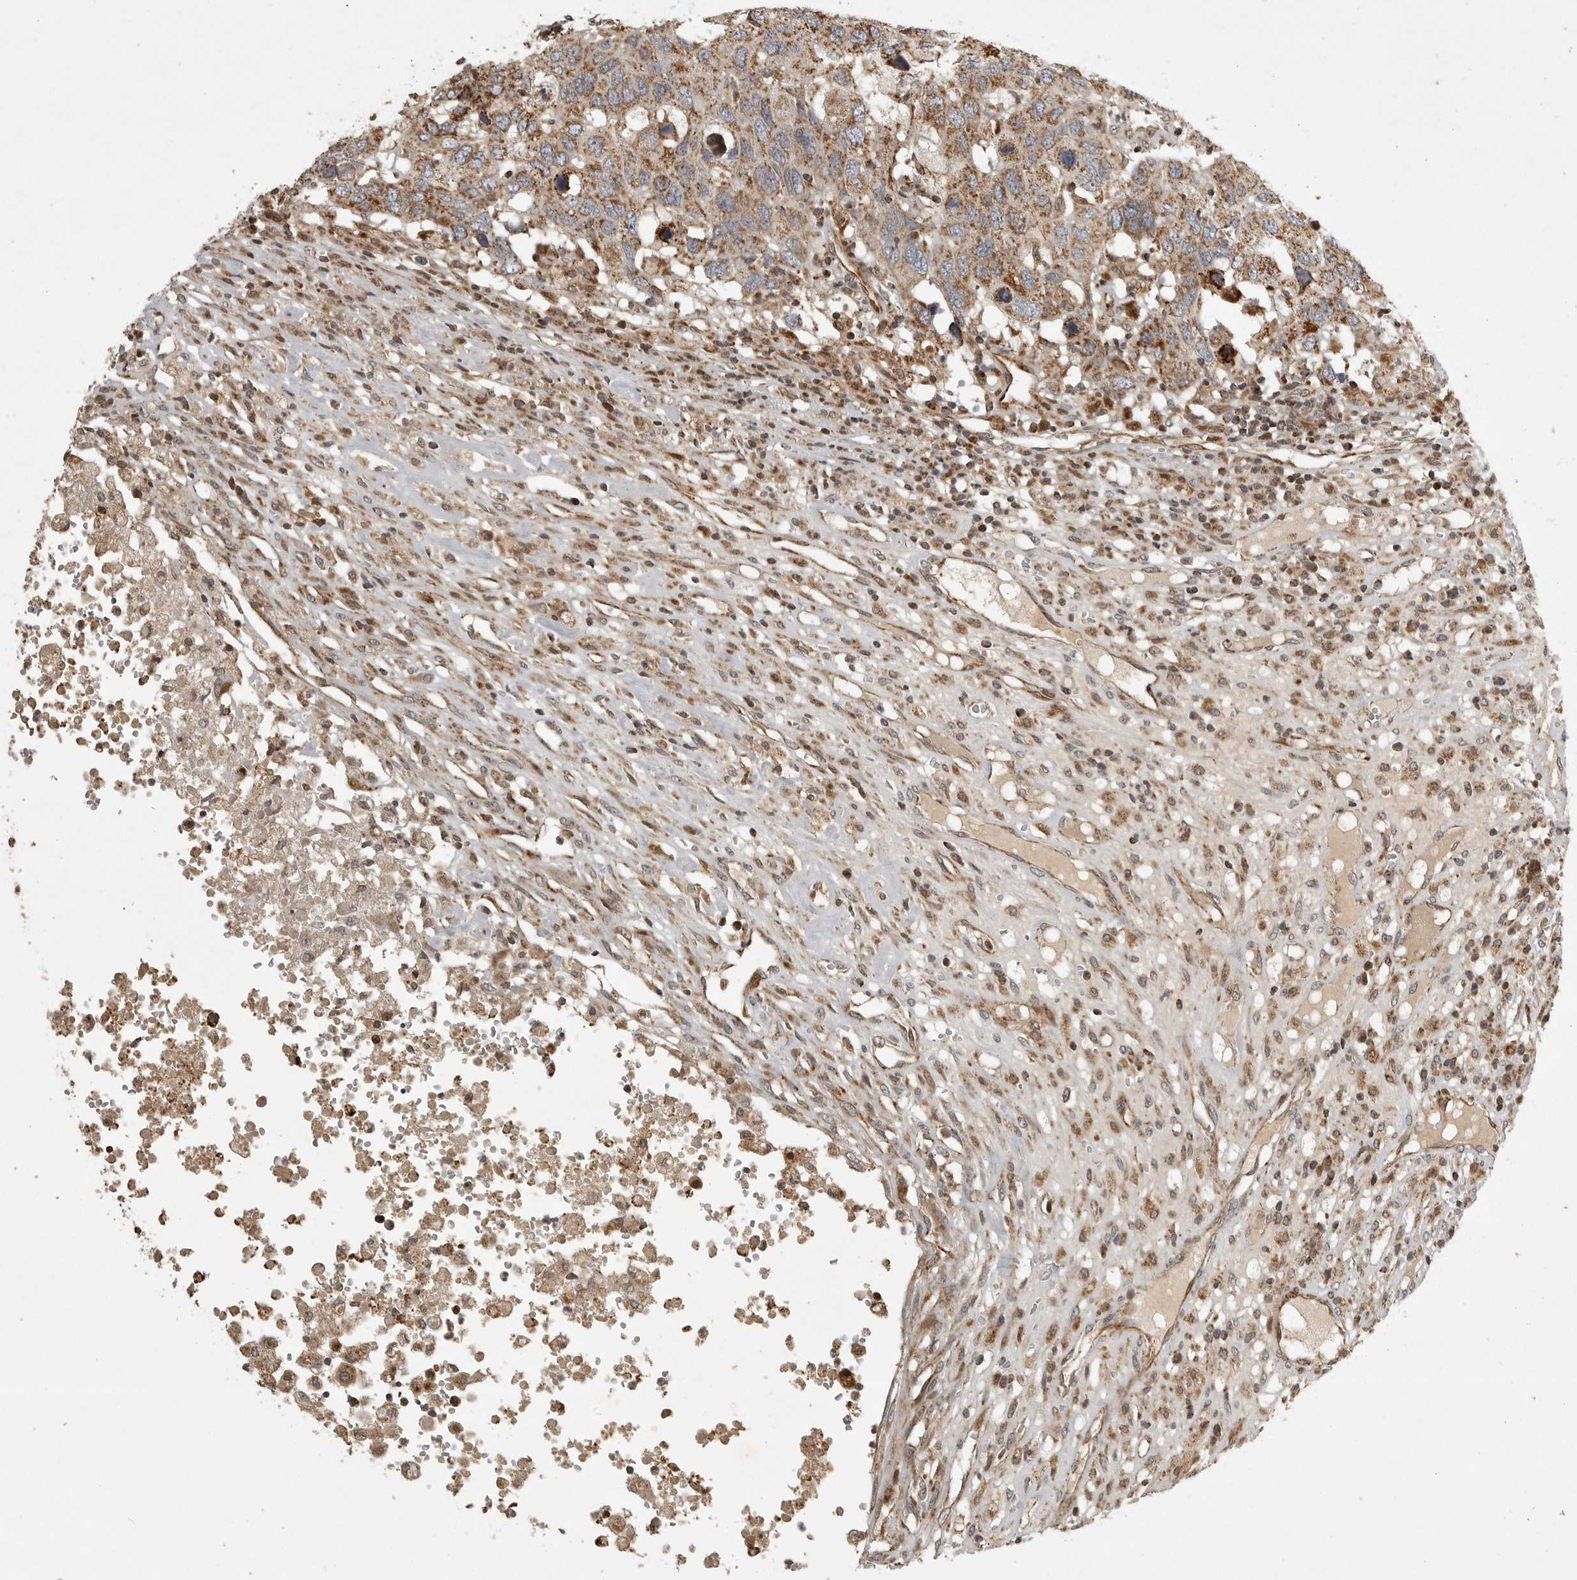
{"staining": {"intensity": "moderate", "quantity": ">75%", "location": "cytoplasmic/membranous"}, "tissue": "head and neck cancer", "cell_type": "Tumor cells", "image_type": "cancer", "snomed": [{"axis": "morphology", "description": "Squamous cell carcinoma, NOS"}, {"axis": "topography", "description": "Head-Neck"}], "caption": "Protein staining shows moderate cytoplasmic/membranous positivity in approximately >75% of tumor cells in head and neck cancer. The staining is performed using DAB brown chromogen to label protein expression. The nuclei are counter-stained blue using hematoxylin.", "gene": "NARS2", "patient": {"sex": "male", "age": 66}}